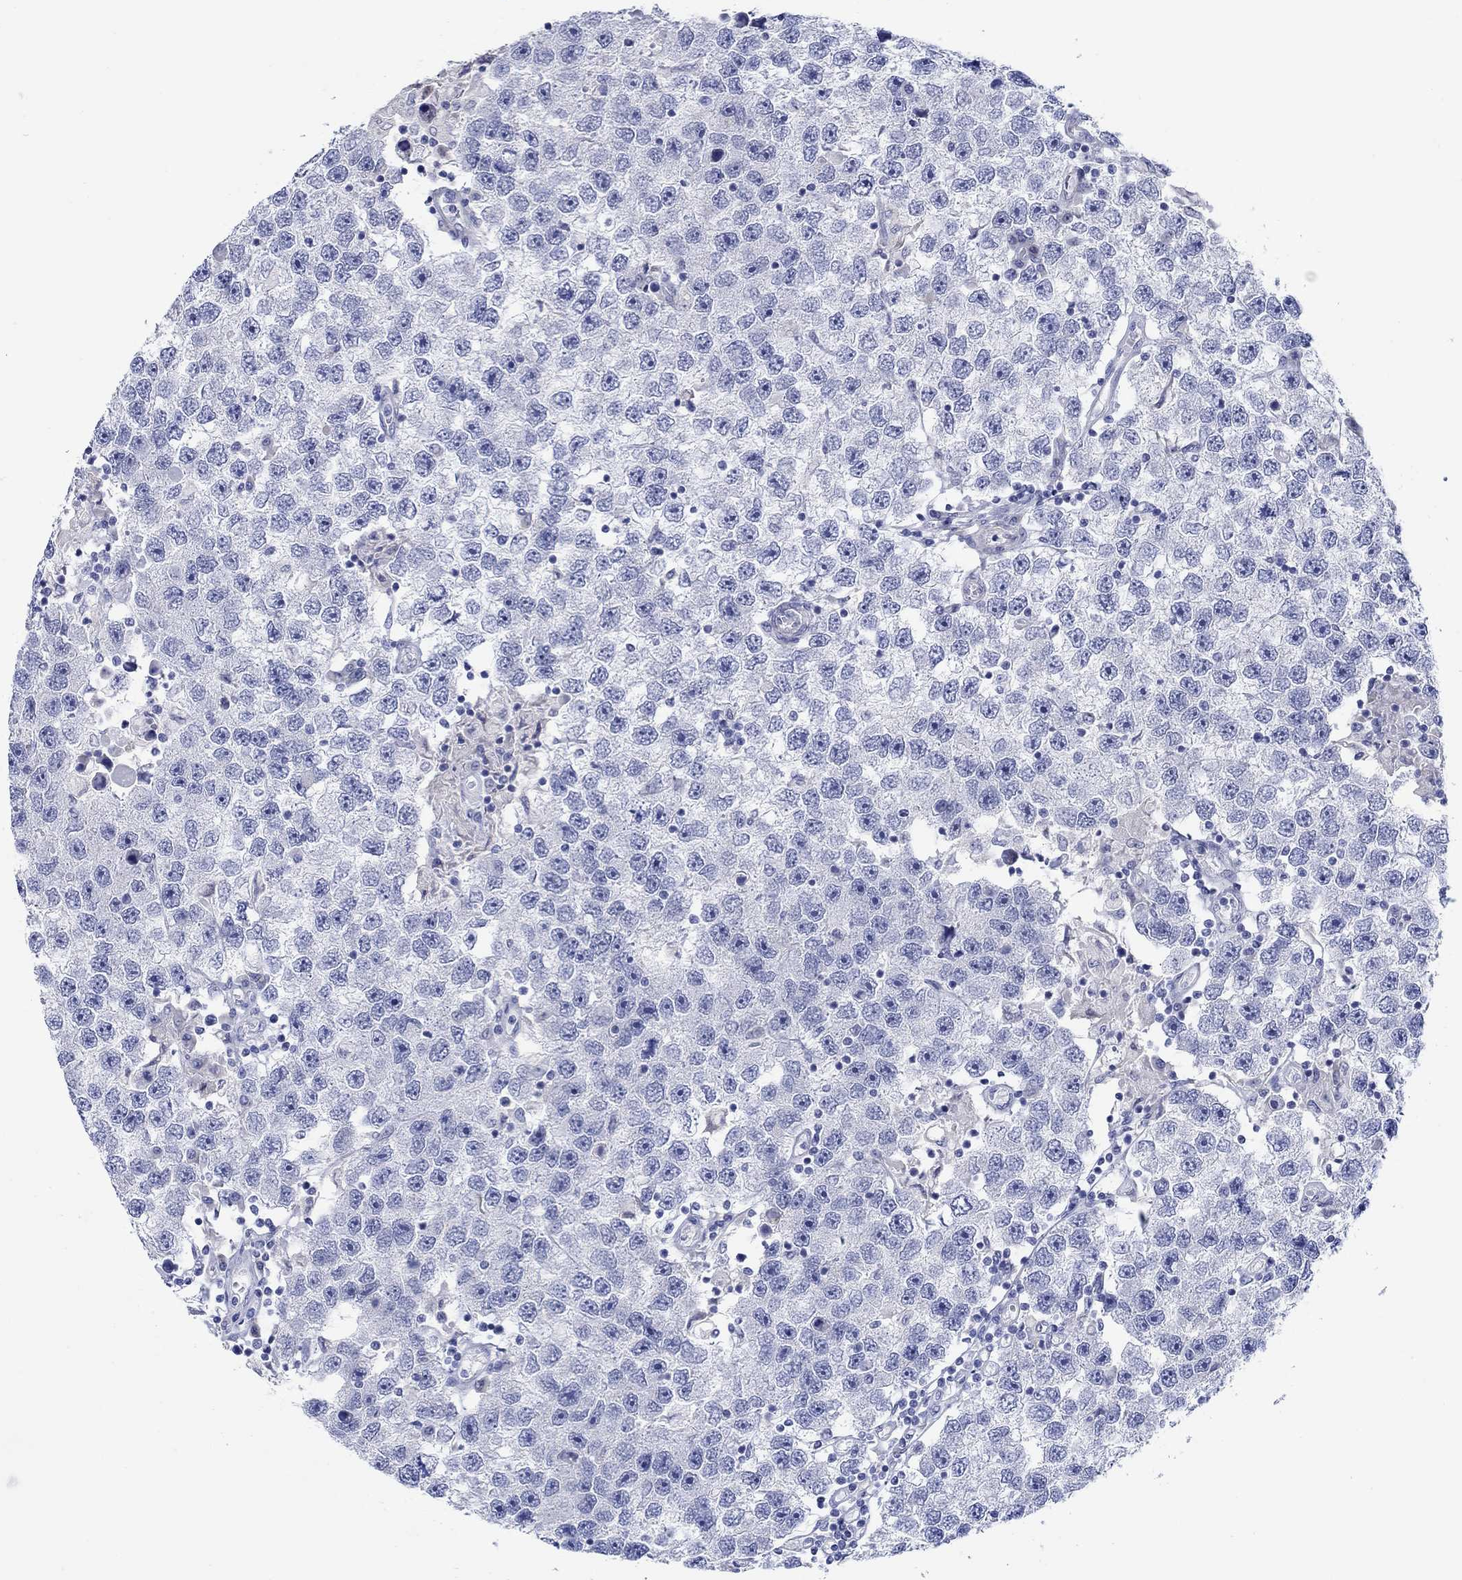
{"staining": {"intensity": "negative", "quantity": "none", "location": "none"}, "tissue": "testis cancer", "cell_type": "Tumor cells", "image_type": "cancer", "snomed": [{"axis": "morphology", "description": "Seminoma, NOS"}, {"axis": "topography", "description": "Testis"}], "caption": "Testis seminoma was stained to show a protein in brown. There is no significant expression in tumor cells.", "gene": "KRT222", "patient": {"sex": "male", "age": 26}}